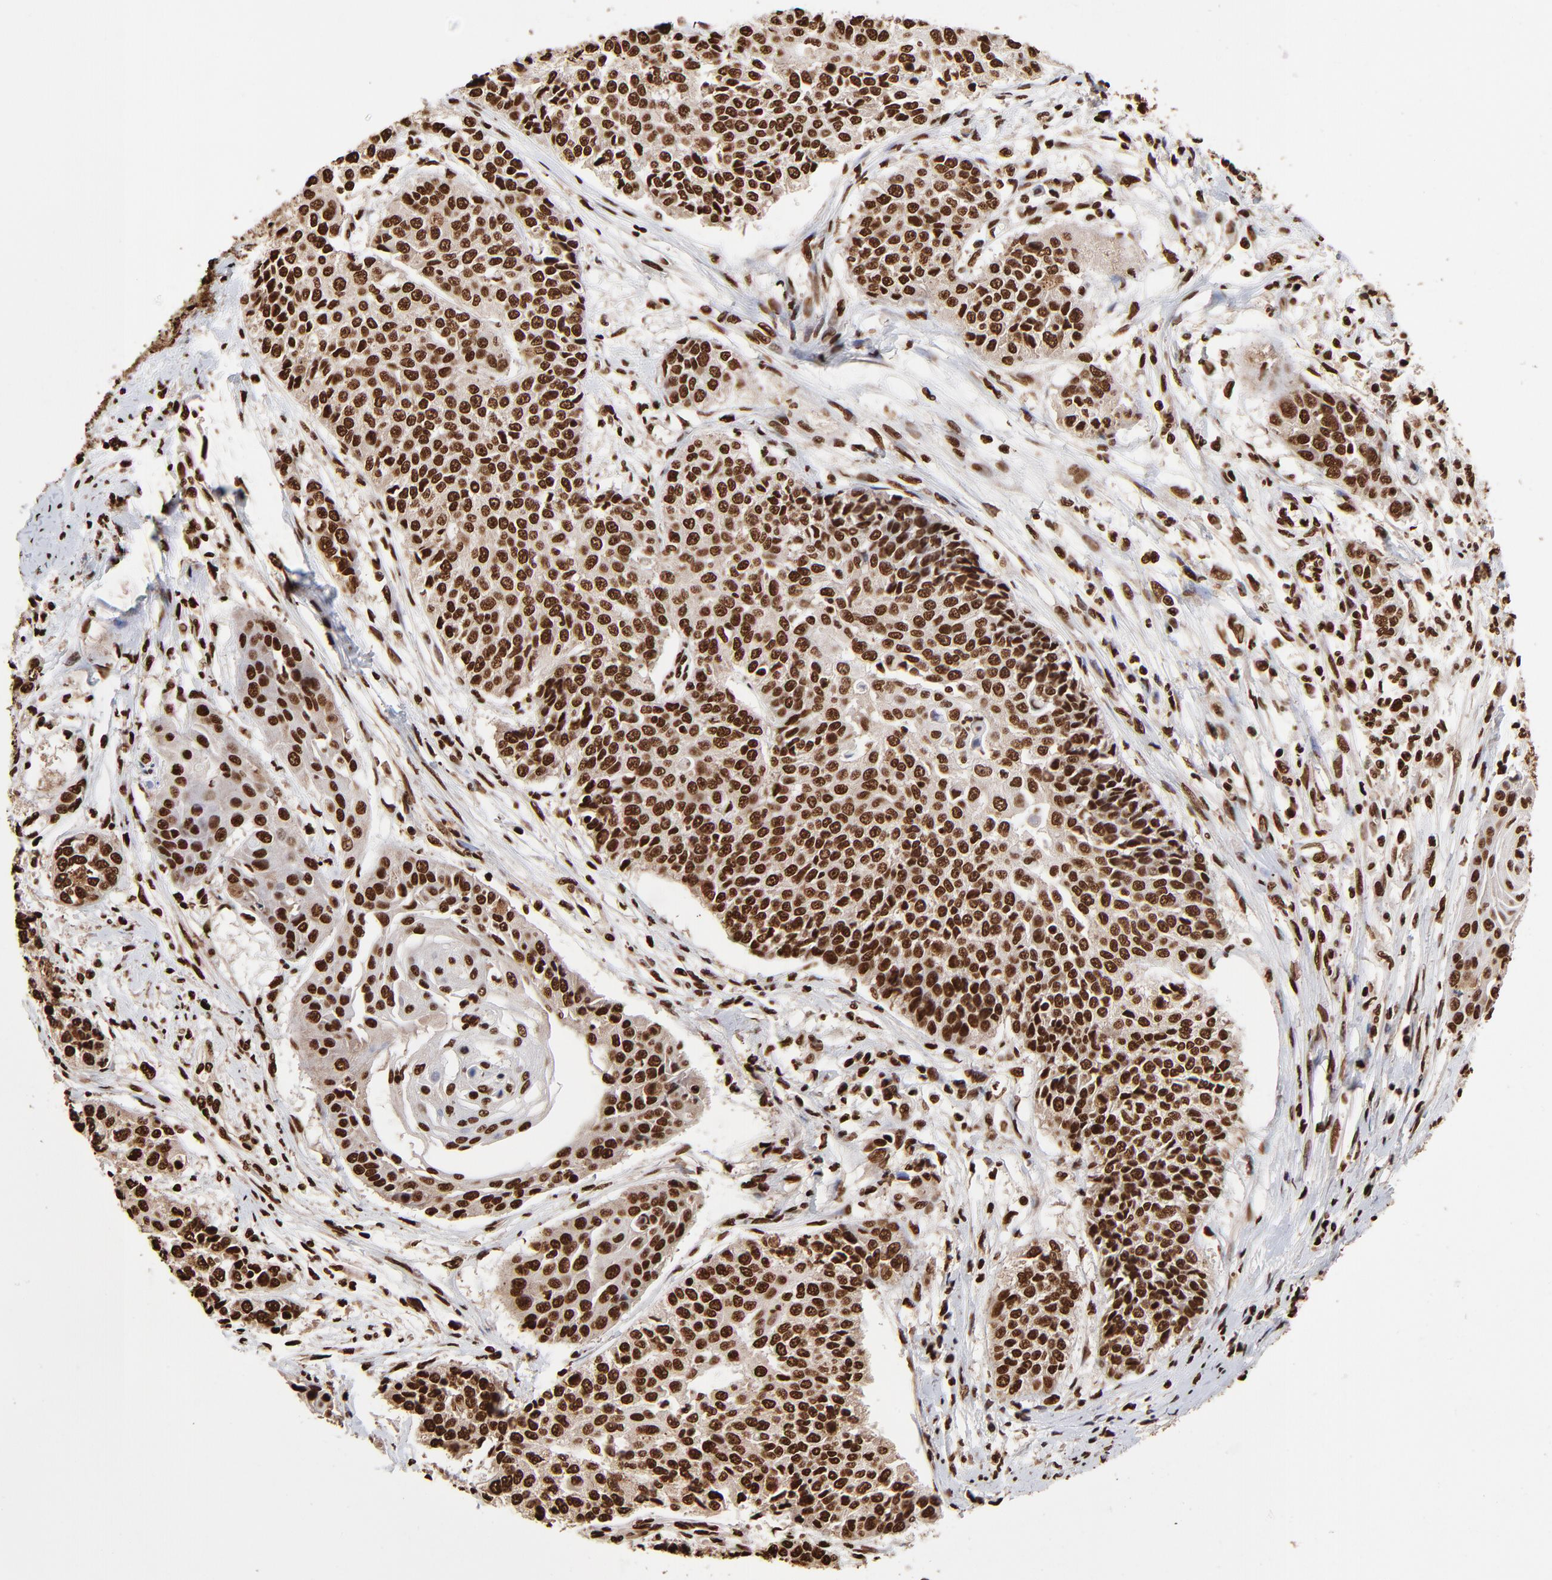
{"staining": {"intensity": "strong", "quantity": ">75%", "location": "nuclear"}, "tissue": "cervical cancer", "cell_type": "Tumor cells", "image_type": "cancer", "snomed": [{"axis": "morphology", "description": "Squamous cell carcinoma, NOS"}, {"axis": "topography", "description": "Cervix"}], "caption": "Cervical squamous cell carcinoma stained with immunohistochemistry (IHC) reveals strong nuclear expression in approximately >75% of tumor cells.", "gene": "ZNF544", "patient": {"sex": "female", "age": 64}}